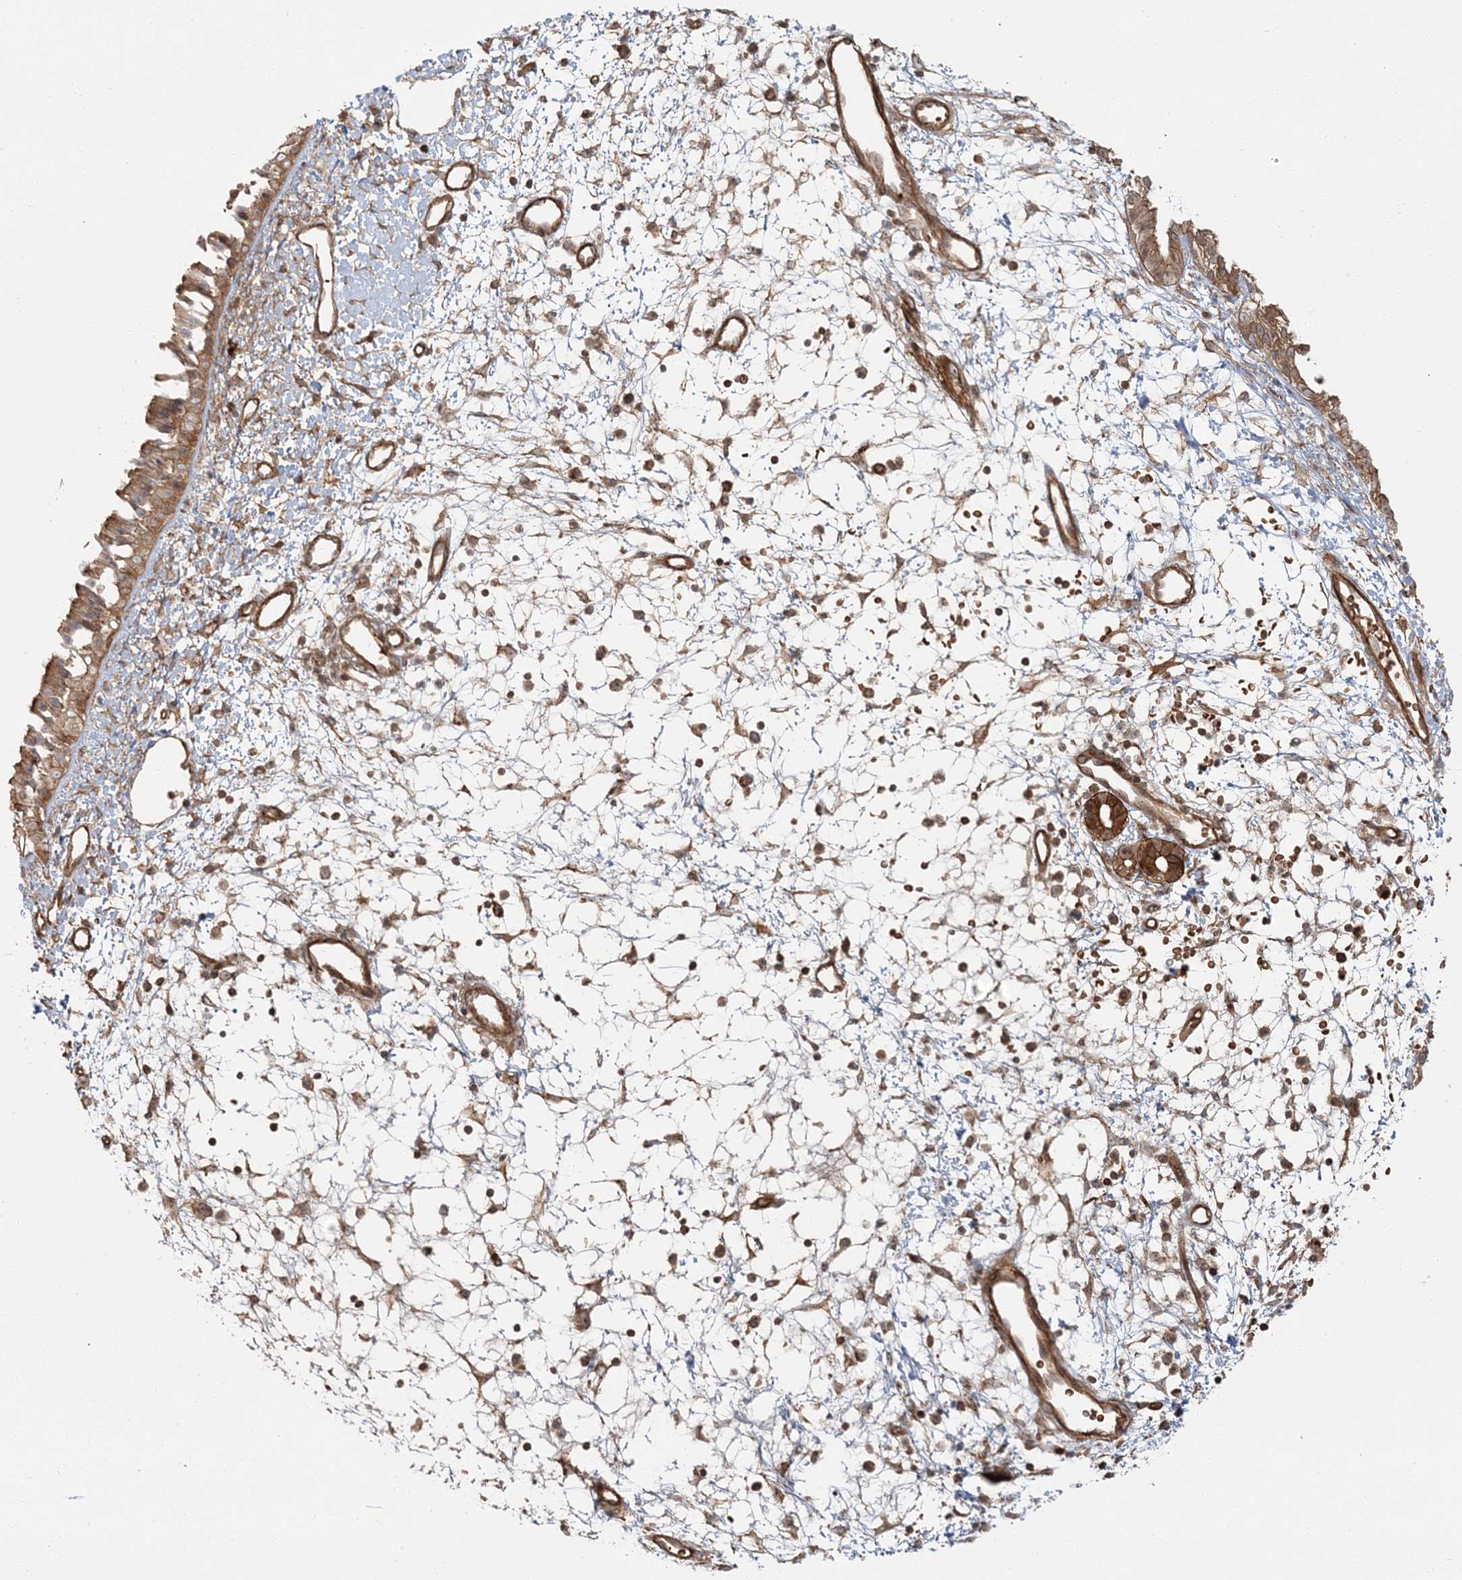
{"staining": {"intensity": "strong", "quantity": "25%-75%", "location": "cytoplasmic/membranous"}, "tissue": "nasopharynx", "cell_type": "Respiratory epithelial cells", "image_type": "normal", "snomed": [{"axis": "morphology", "description": "Normal tissue, NOS"}, {"axis": "topography", "description": "Nasopharynx"}], "caption": "Protein staining reveals strong cytoplasmic/membranous positivity in approximately 25%-75% of respiratory epithelial cells in unremarkable nasopharynx.", "gene": "RGCC", "patient": {"sex": "male", "age": 22}}